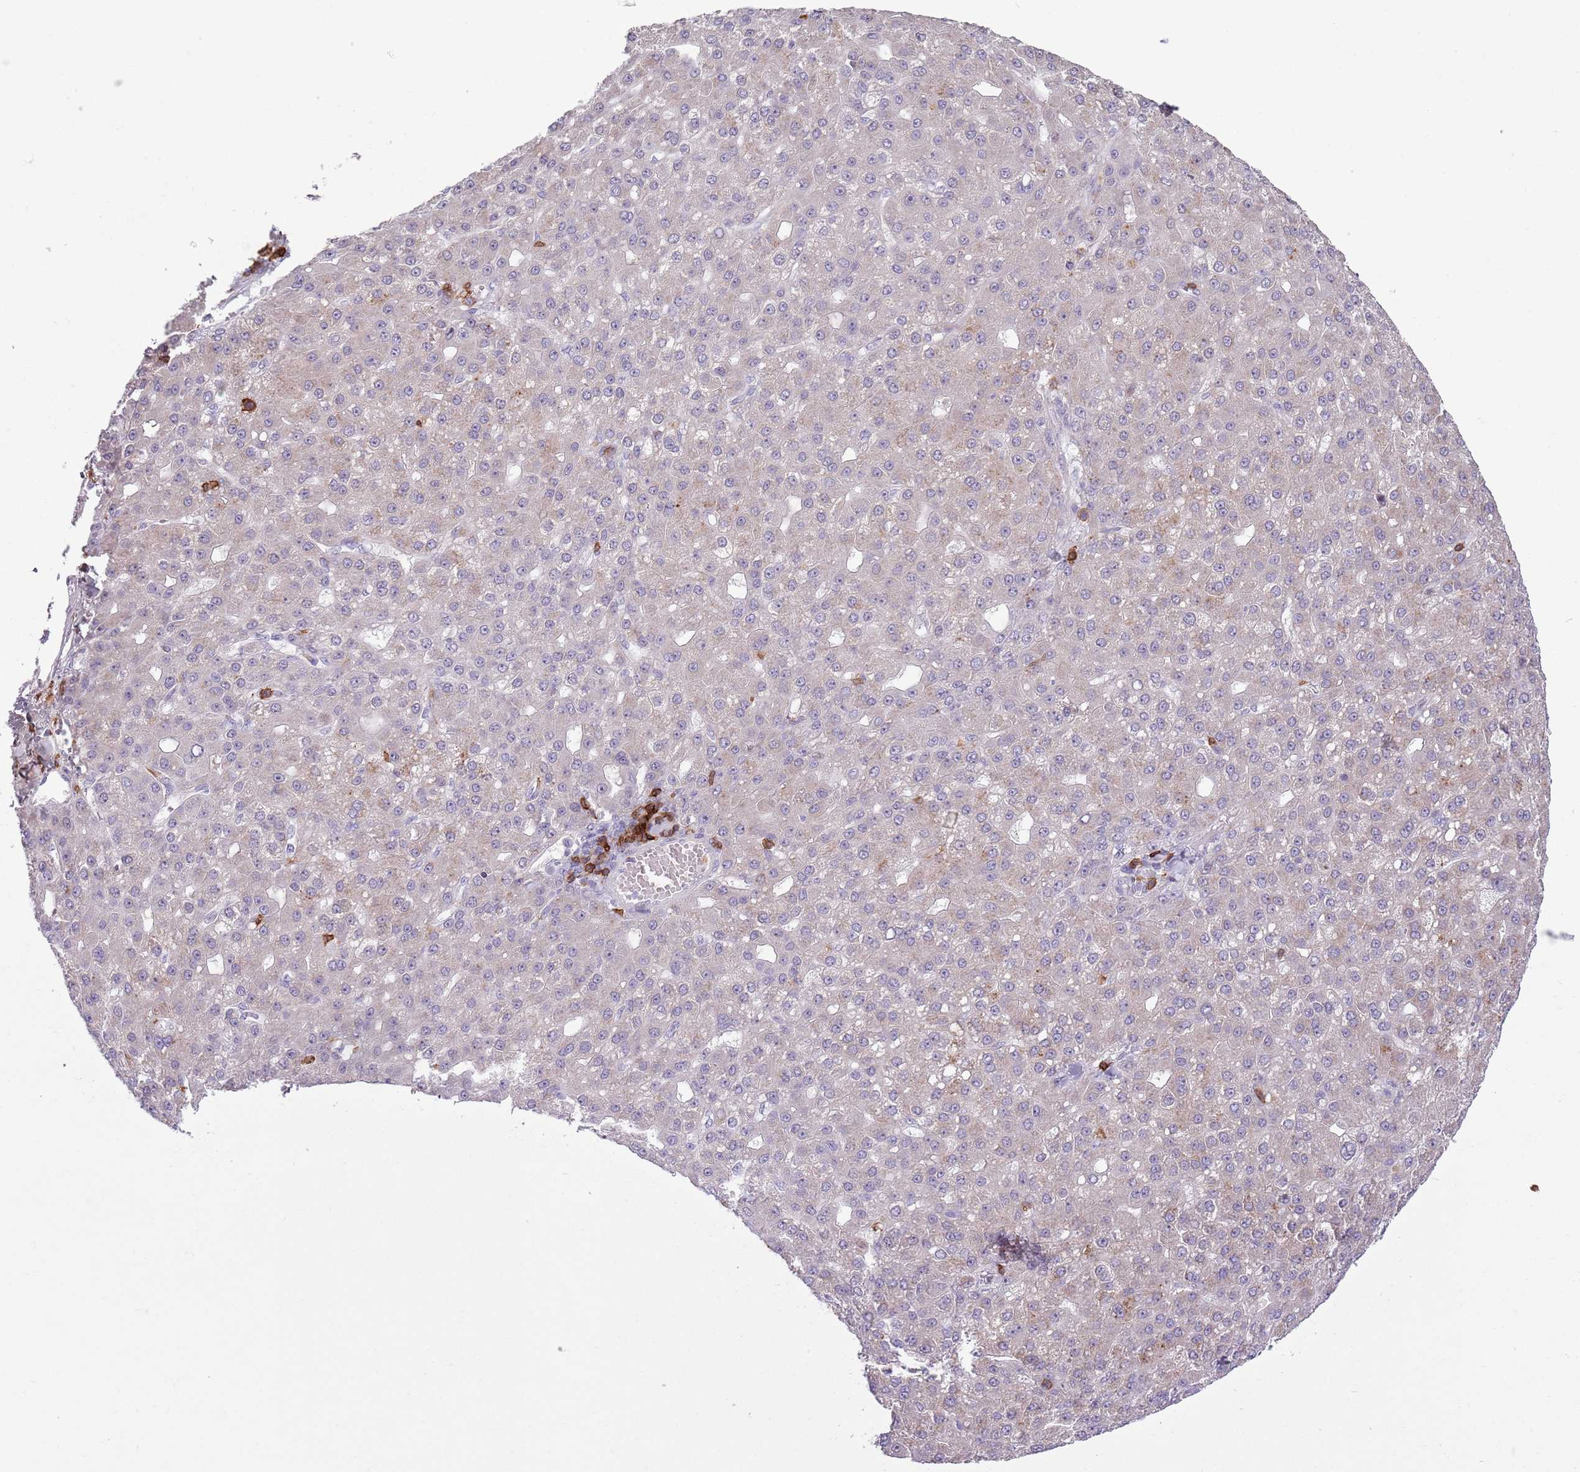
{"staining": {"intensity": "negative", "quantity": "none", "location": "none"}, "tissue": "liver cancer", "cell_type": "Tumor cells", "image_type": "cancer", "snomed": [{"axis": "morphology", "description": "Carcinoma, Hepatocellular, NOS"}, {"axis": "topography", "description": "Liver"}], "caption": "Immunohistochemical staining of liver hepatocellular carcinoma reveals no significant staining in tumor cells.", "gene": "ZNF583", "patient": {"sex": "male", "age": 67}}